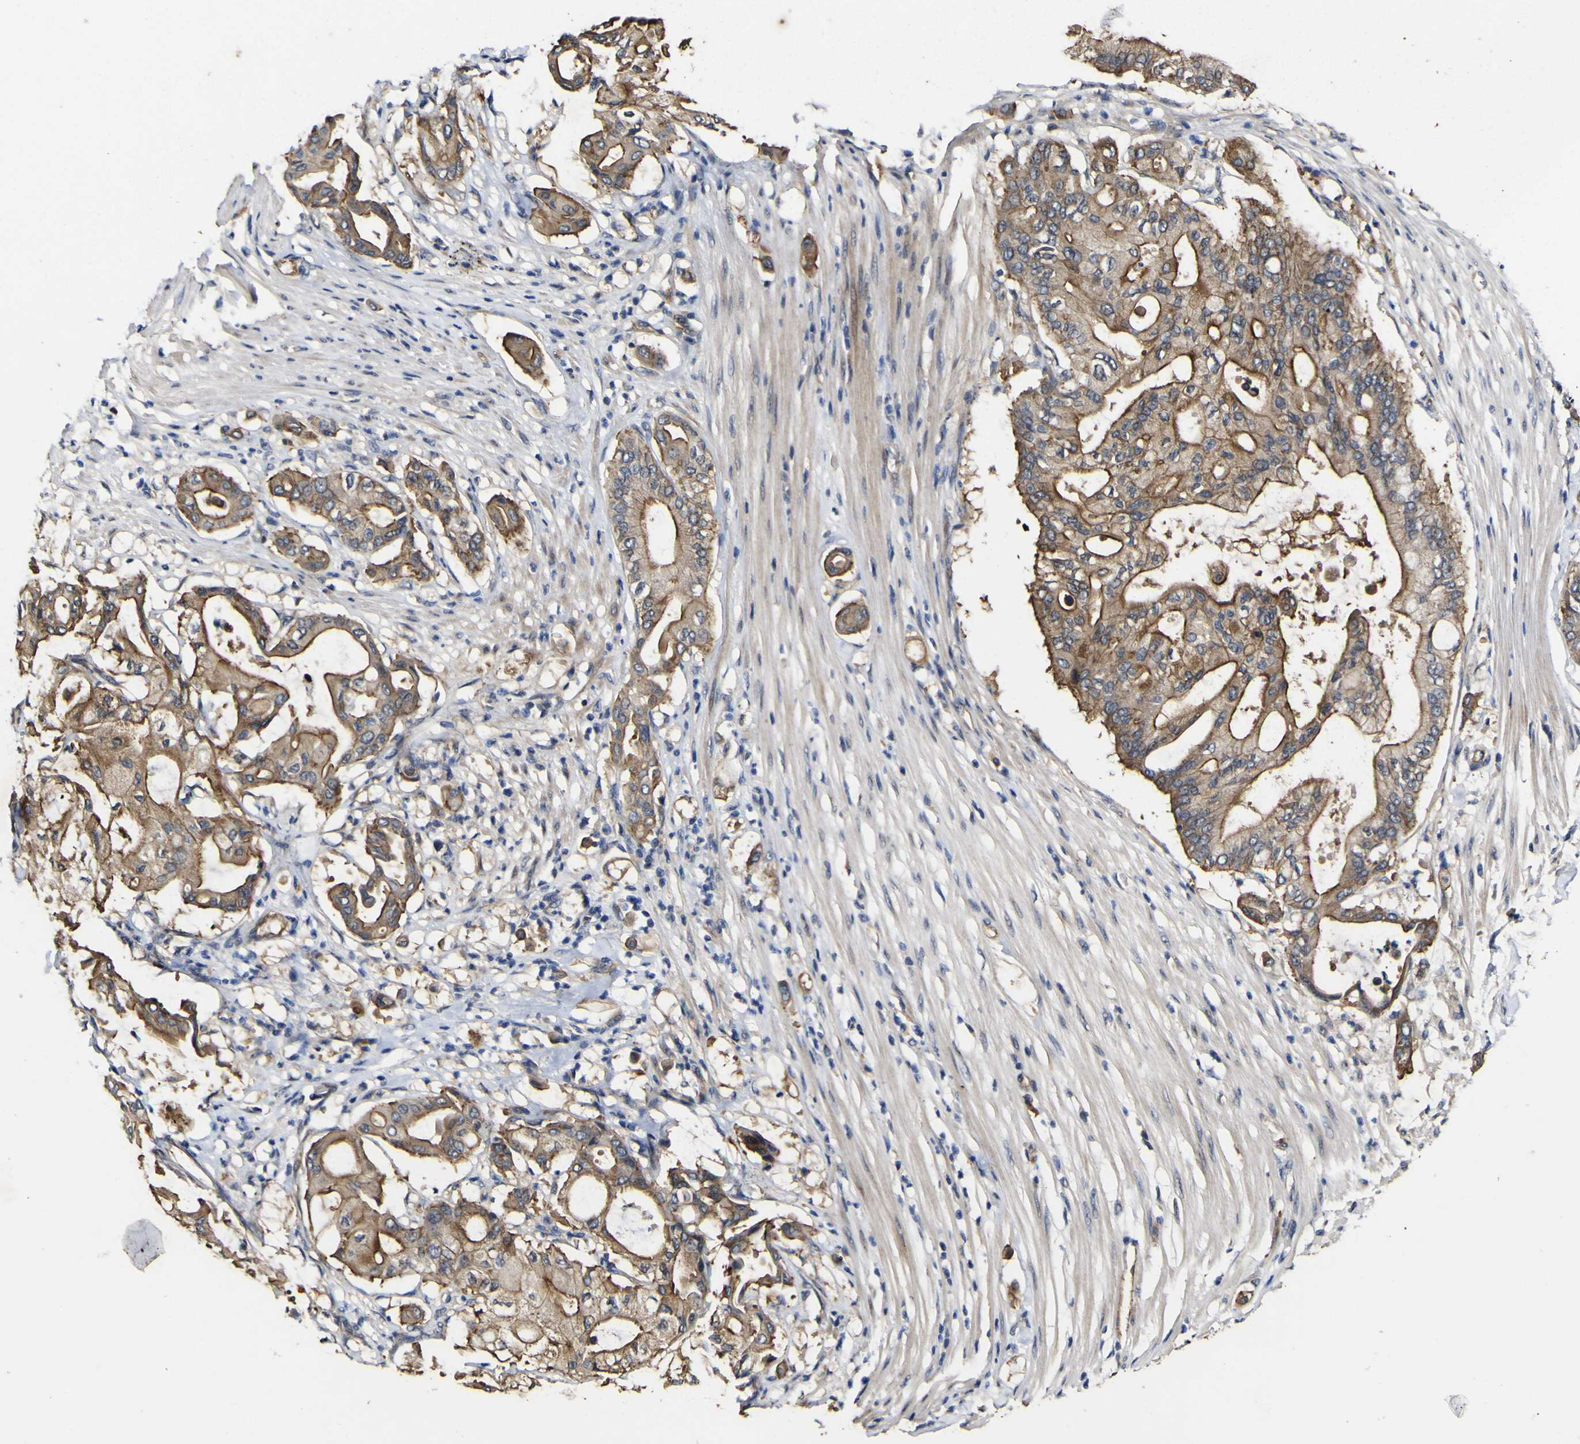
{"staining": {"intensity": "moderate", "quantity": ">75%", "location": "cytoplasmic/membranous"}, "tissue": "pancreatic cancer", "cell_type": "Tumor cells", "image_type": "cancer", "snomed": [{"axis": "morphology", "description": "Adenocarcinoma, NOS"}, {"axis": "morphology", "description": "Adenocarcinoma, metastatic, NOS"}, {"axis": "topography", "description": "Lymph node"}, {"axis": "topography", "description": "Pancreas"}, {"axis": "topography", "description": "Duodenum"}], "caption": "Pancreatic adenocarcinoma stained with DAB (3,3'-diaminobenzidine) IHC shows medium levels of moderate cytoplasmic/membranous positivity in approximately >75% of tumor cells. (IHC, brightfield microscopy, high magnification).", "gene": "CCL2", "patient": {"sex": "female", "age": 64}}